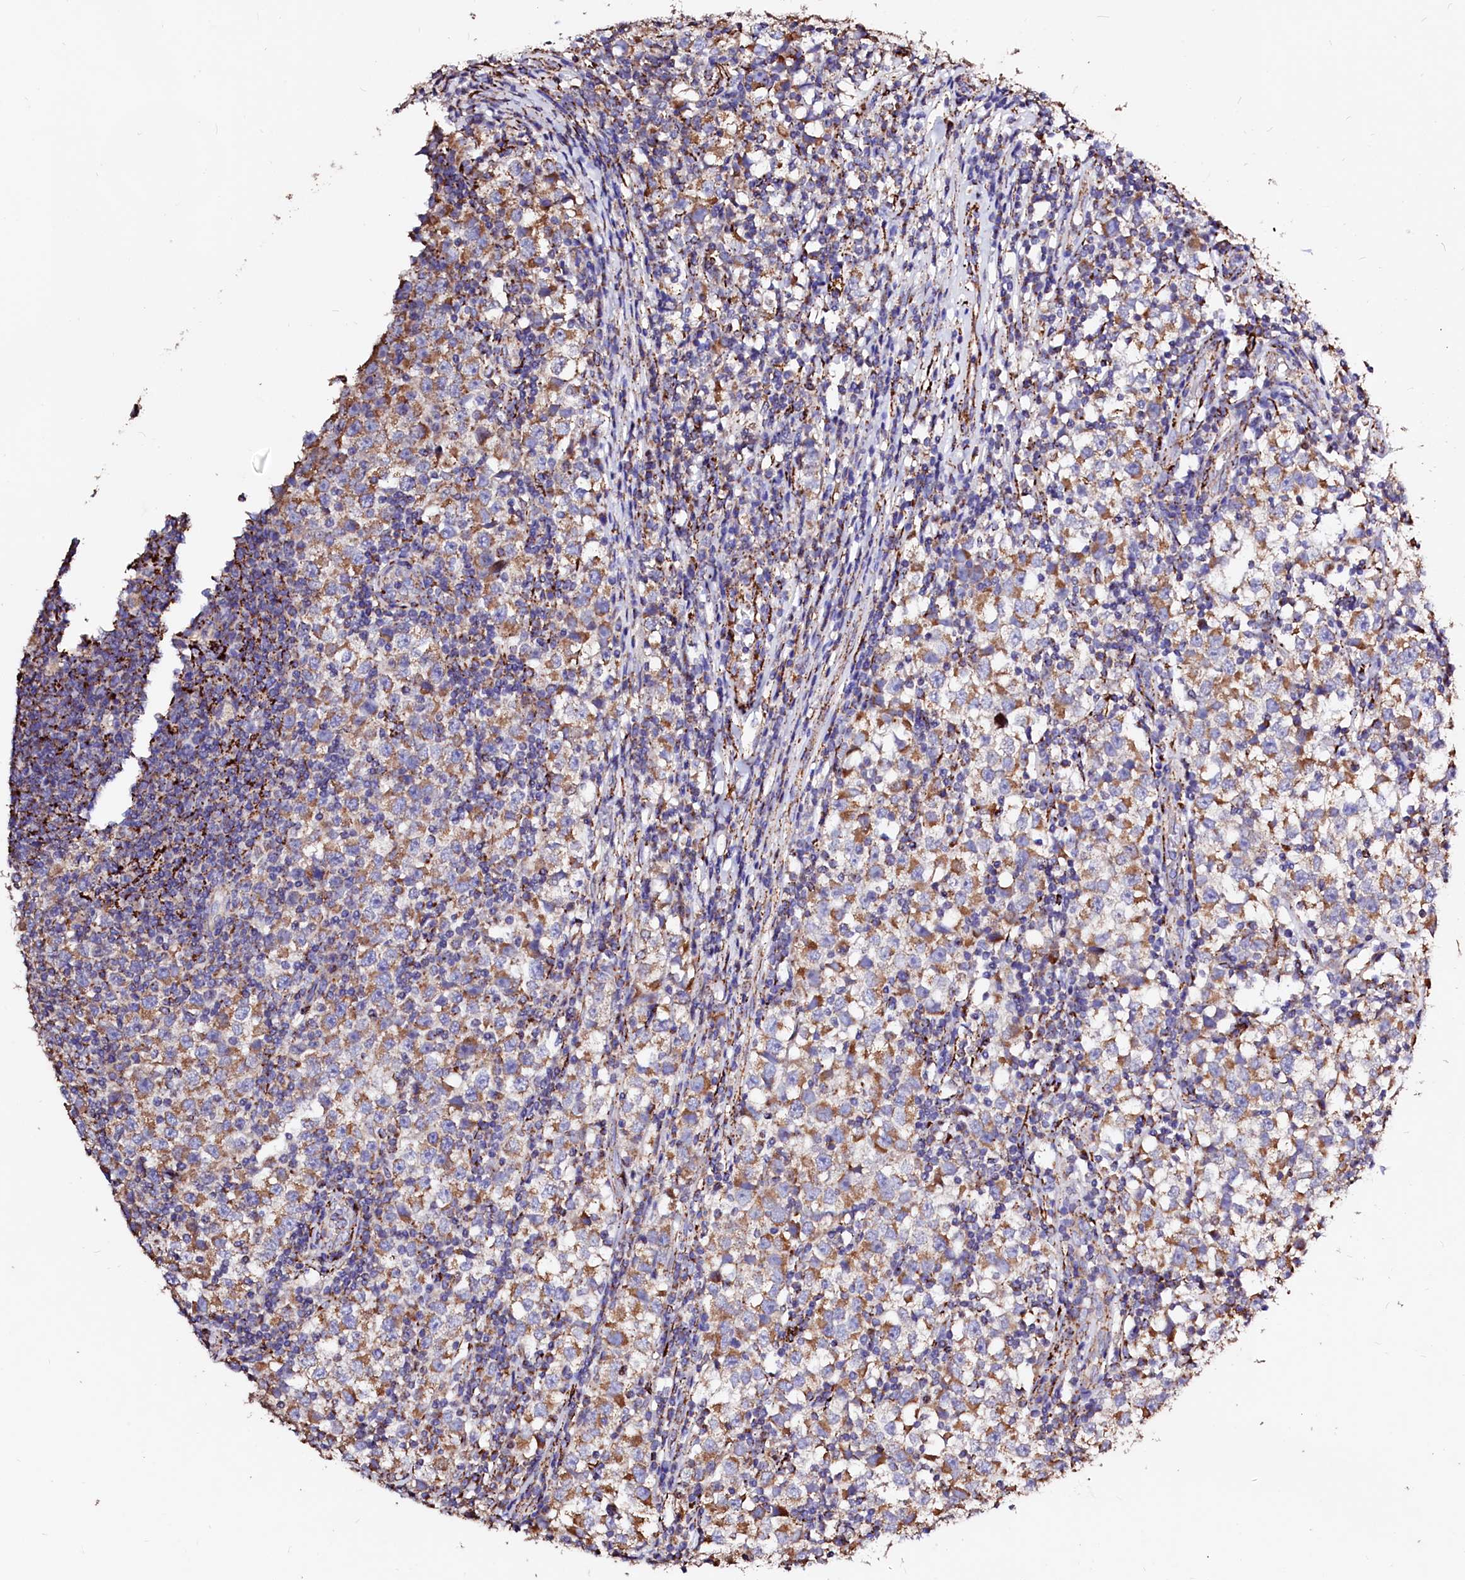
{"staining": {"intensity": "moderate", "quantity": ">75%", "location": "cytoplasmic/membranous"}, "tissue": "testis cancer", "cell_type": "Tumor cells", "image_type": "cancer", "snomed": [{"axis": "morphology", "description": "Seminoma, NOS"}, {"axis": "topography", "description": "Testis"}], "caption": "This histopathology image exhibits testis cancer stained with immunohistochemistry to label a protein in brown. The cytoplasmic/membranous of tumor cells show moderate positivity for the protein. Nuclei are counter-stained blue.", "gene": "MAOB", "patient": {"sex": "male", "age": 65}}